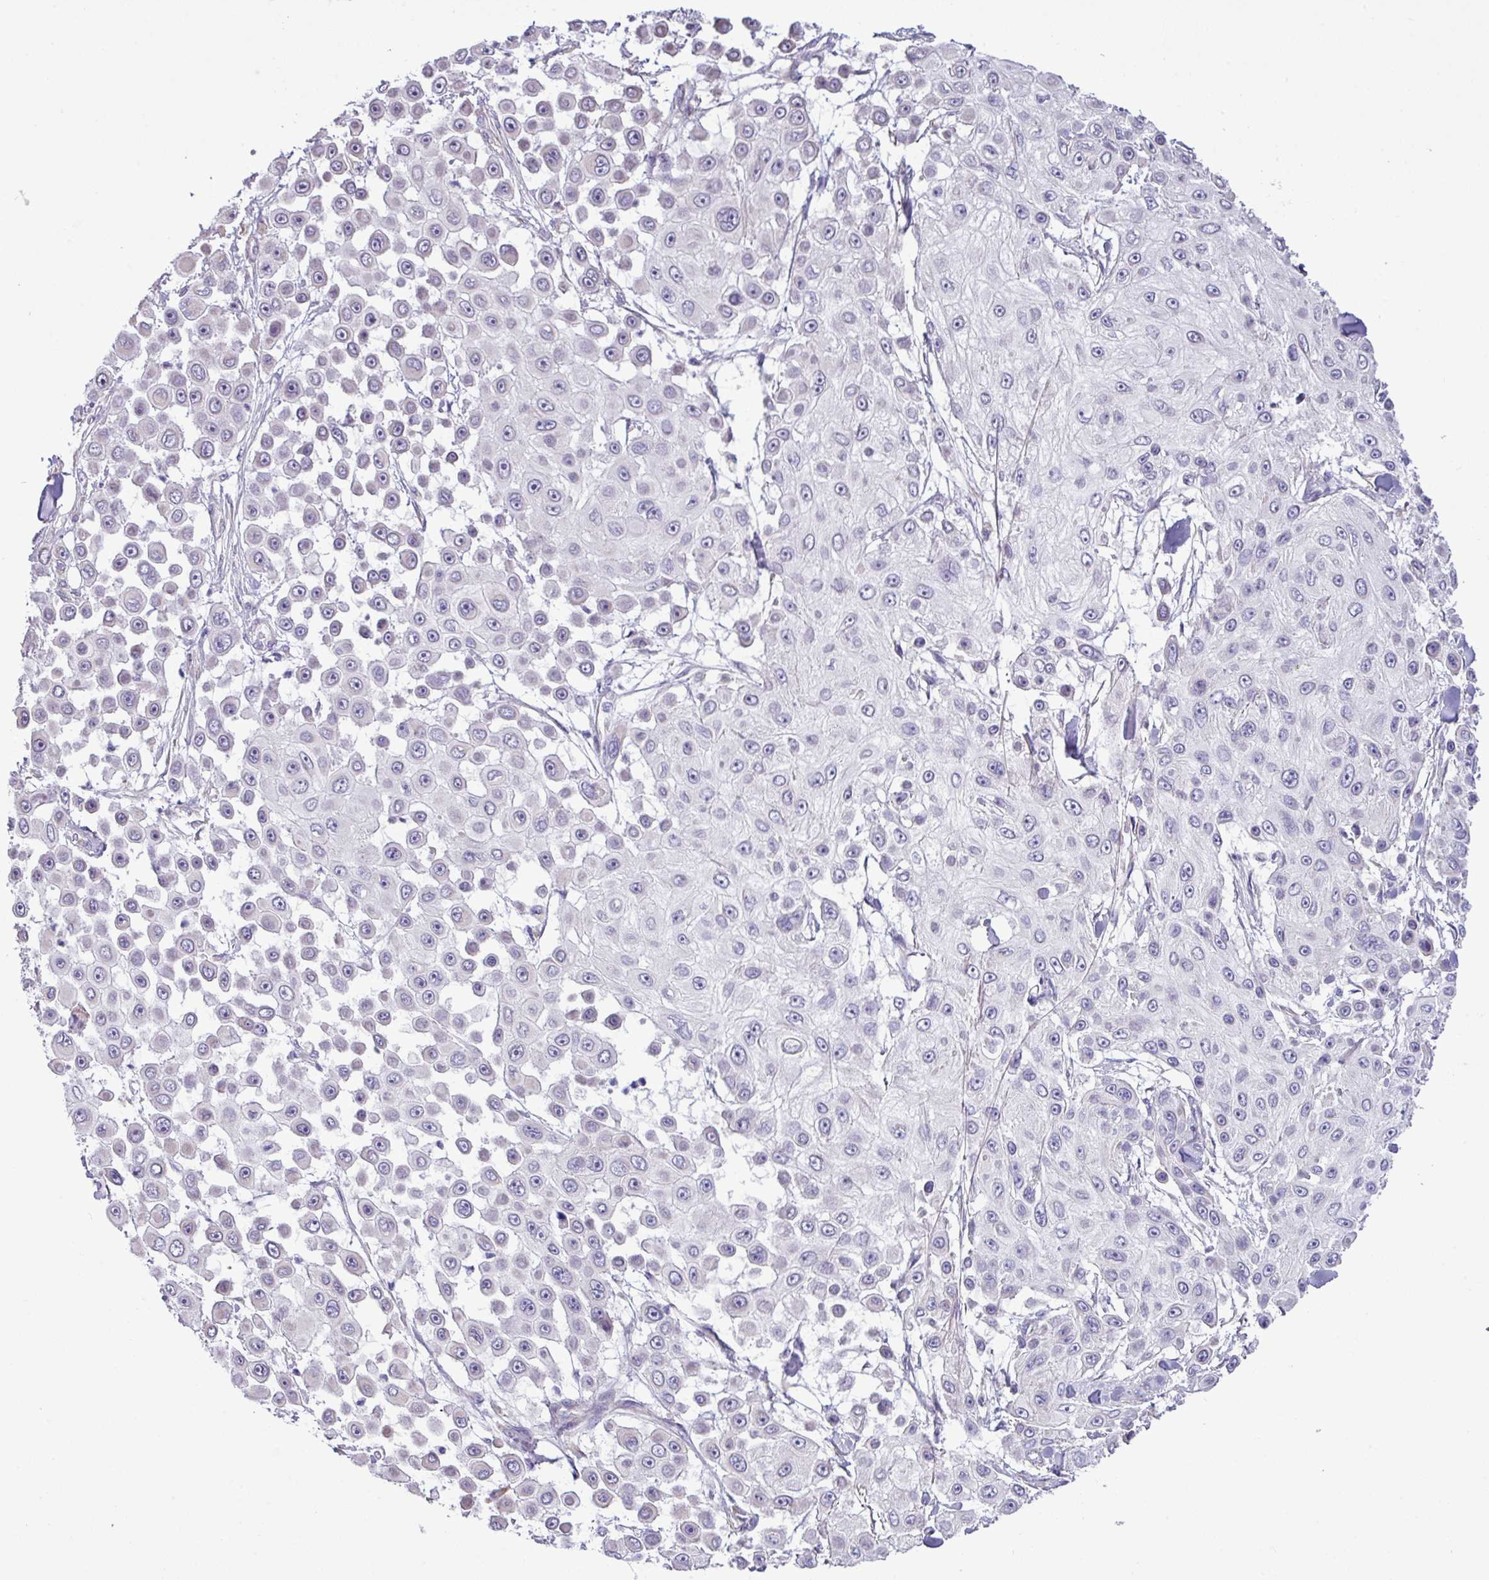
{"staining": {"intensity": "negative", "quantity": "none", "location": "none"}, "tissue": "skin cancer", "cell_type": "Tumor cells", "image_type": "cancer", "snomed": [{"axis": "morphology", "description": "Squamous cell carcinoma, NOS"}, {"axis": "topography", "description": "Skin"}], "caption": "This micrograph is of skin squamous cell carcinoma stained with immunohistochemistry to label a protein in brown with the nuclei are counter-stained blue. There is no expression in tumor cells. (DAB (3,3'-diaminobenzidine) immunohistochemistry with hematoxylin counter stain).", "gene": "IRGC", "patient": {"sex": "male", "age": 67}}